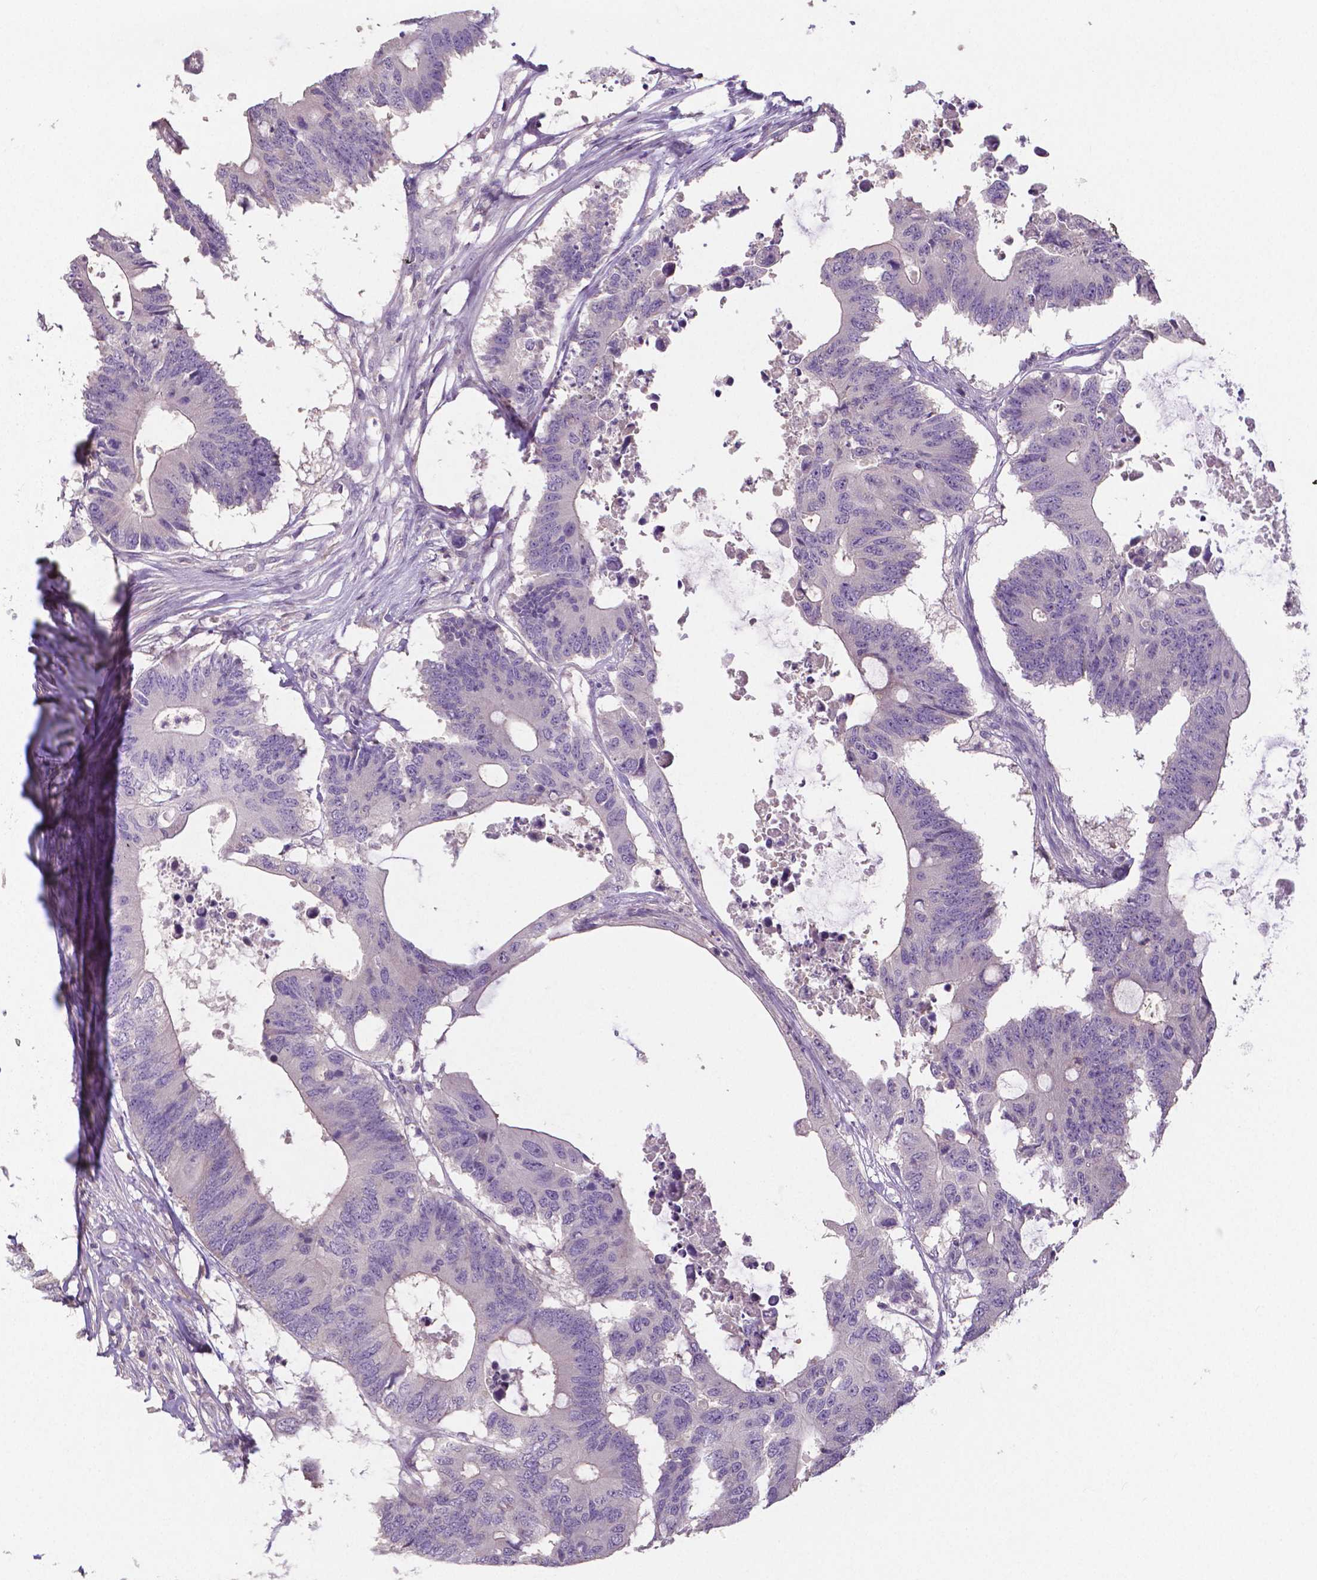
{"staining": {"intensity": "negative", "quantity": "none", "location": "none"}, "tissue": "colorectal cancer", "cell_type": "Tumor cells", "image_type": "cancer", "snomed": [{"axis": "morphology", "description": "Adenocarcinoma, NOS"}, {"axis": "topography", "description": "Colon"}], "caption": "Immunohistochemistry (IHC) histopathology image of colorectal cancer stained for a protein (brown), which shows no positivity in tumor cells.", "gene": "CRMP1", "patient": {"sex": "male", "age": 71}}